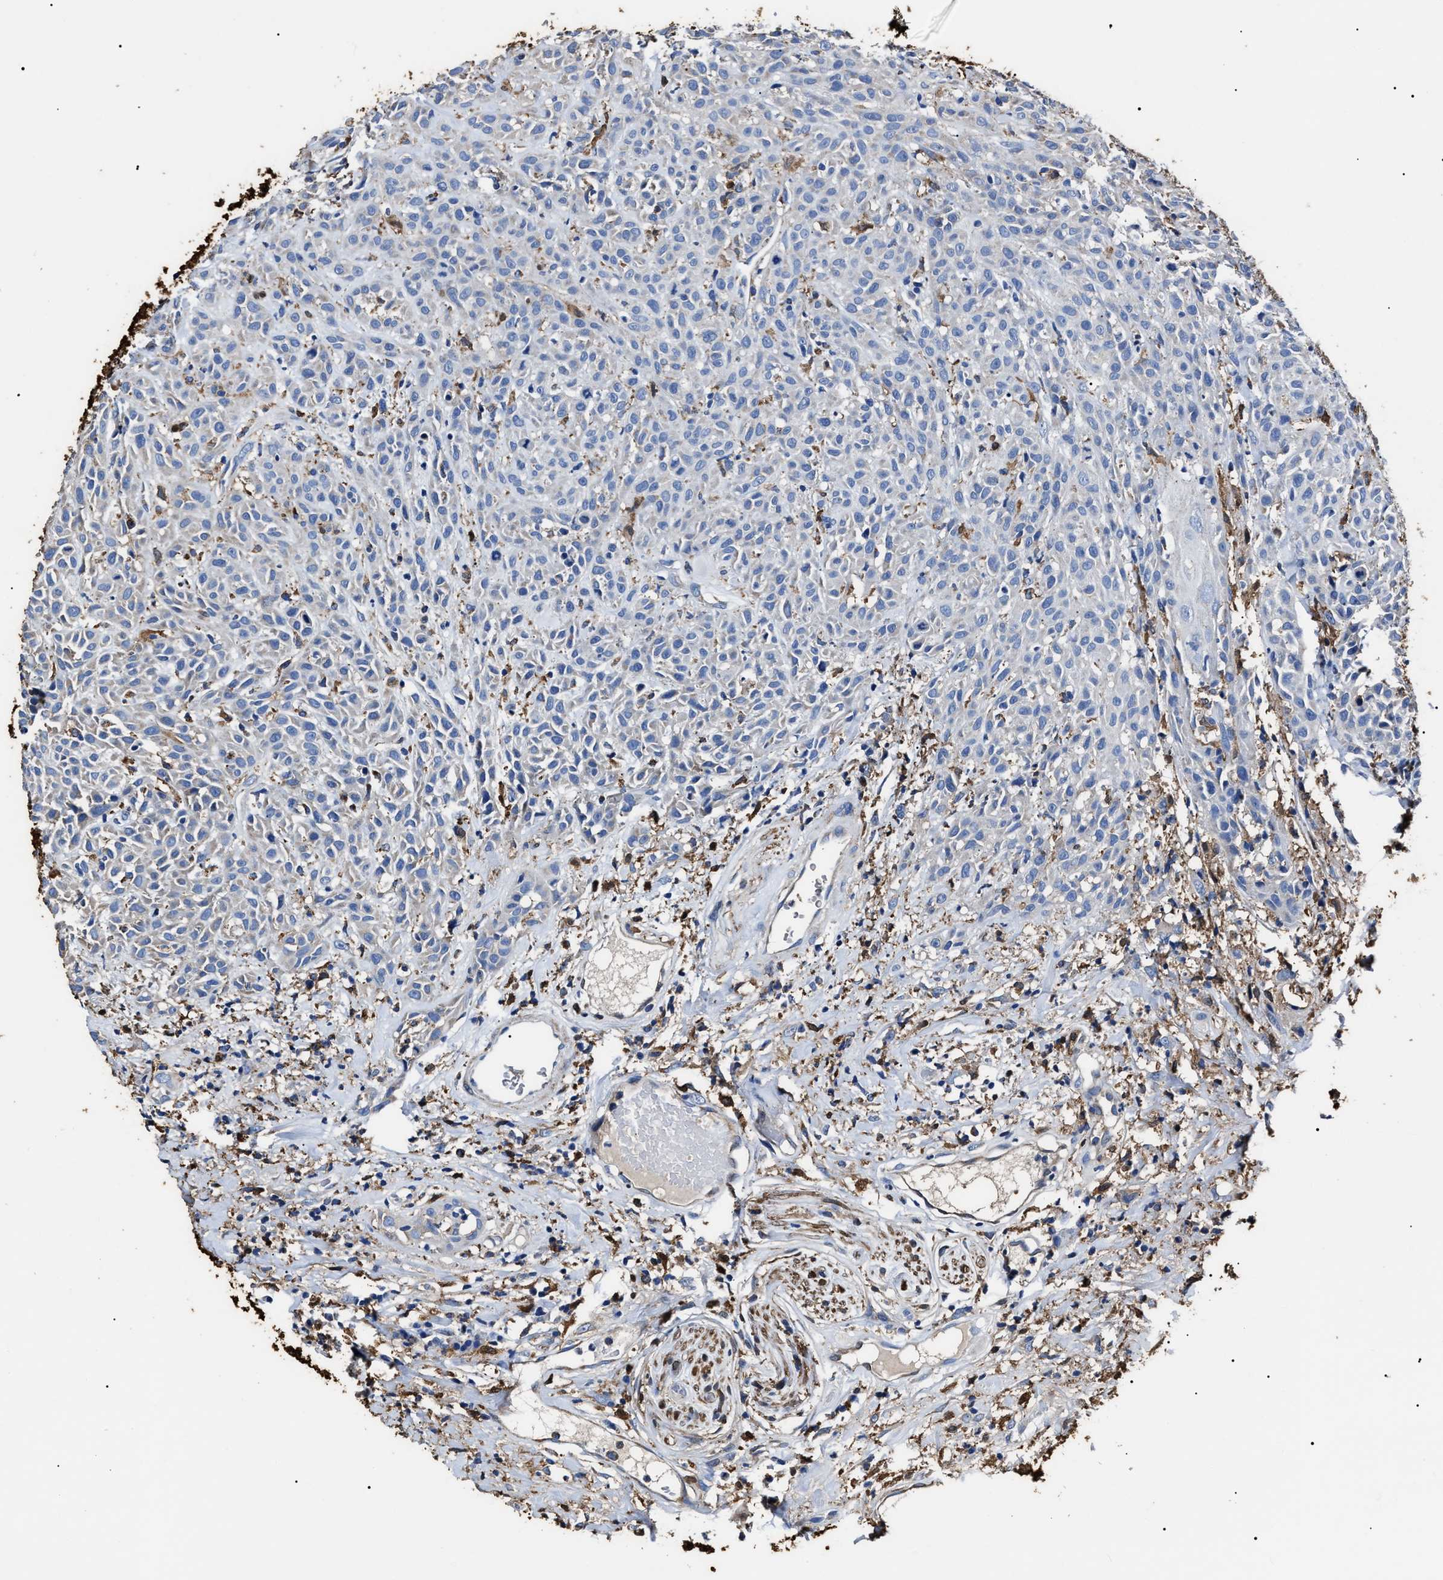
{"staining": {"intensity": "negative", "quantity": "none", "location": "none"}, "tissue": "head and neck cancer", "cell_type": "Tumor cells", "image_type": "cancer", "snomed": [{"axis": "morphology", "description": "Normal tissue, NOS"}, {"axis": "morphology", "description": "Squamous cell carcinoma, NOS"}, {"axis": "topography", "description": "Cartilage tissue"}, {"axis": "topography", "description": "Head-Neck"}], "caption": "Tumor cells show no significant expression in head and neck squamous cell carcinoma.", "gene": "ALDH1A1", "patient": {"sex": "male", "age": 62}}